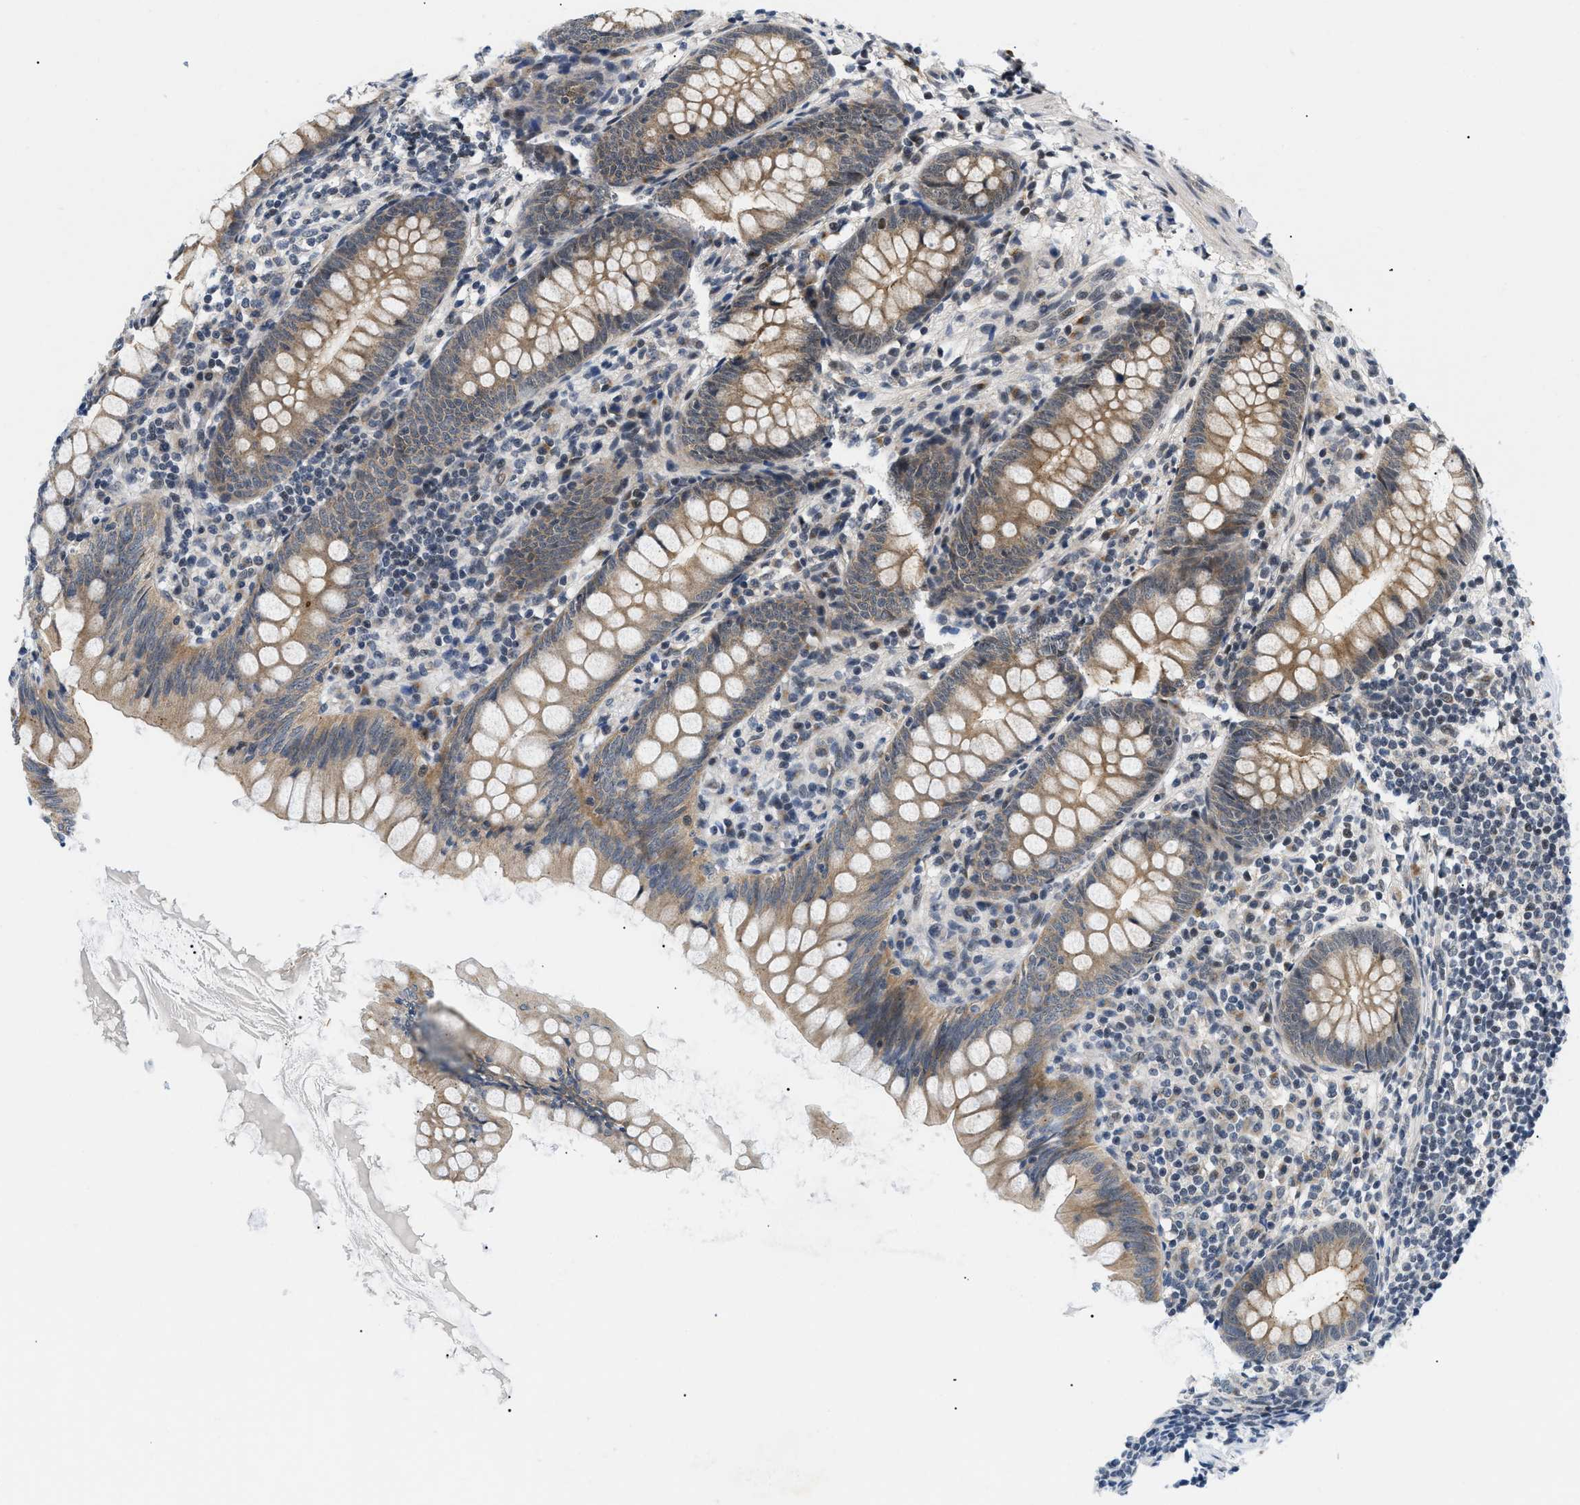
{"staining": {"intensity": "weak", "quantity": ">75%", "location": "cytoplasmic/membranous"}, "tissue": "appendix", "cell_type": "Glandular cells", "image_type": "normal", "snomed": [{"axis": "morphology", "description": "Normal tissue, NOS"}, {"axis": "topography", "description": "Appendix"}], "caption": "An IHC photomicrograph of unremarkable tissue is shown. Protein staining in brown shows weak cytoplasmic/membranous positivity in appendix within glandular cells.", "gene": "ZBTB11", "patient": {"sex": "female", "age": 77}}